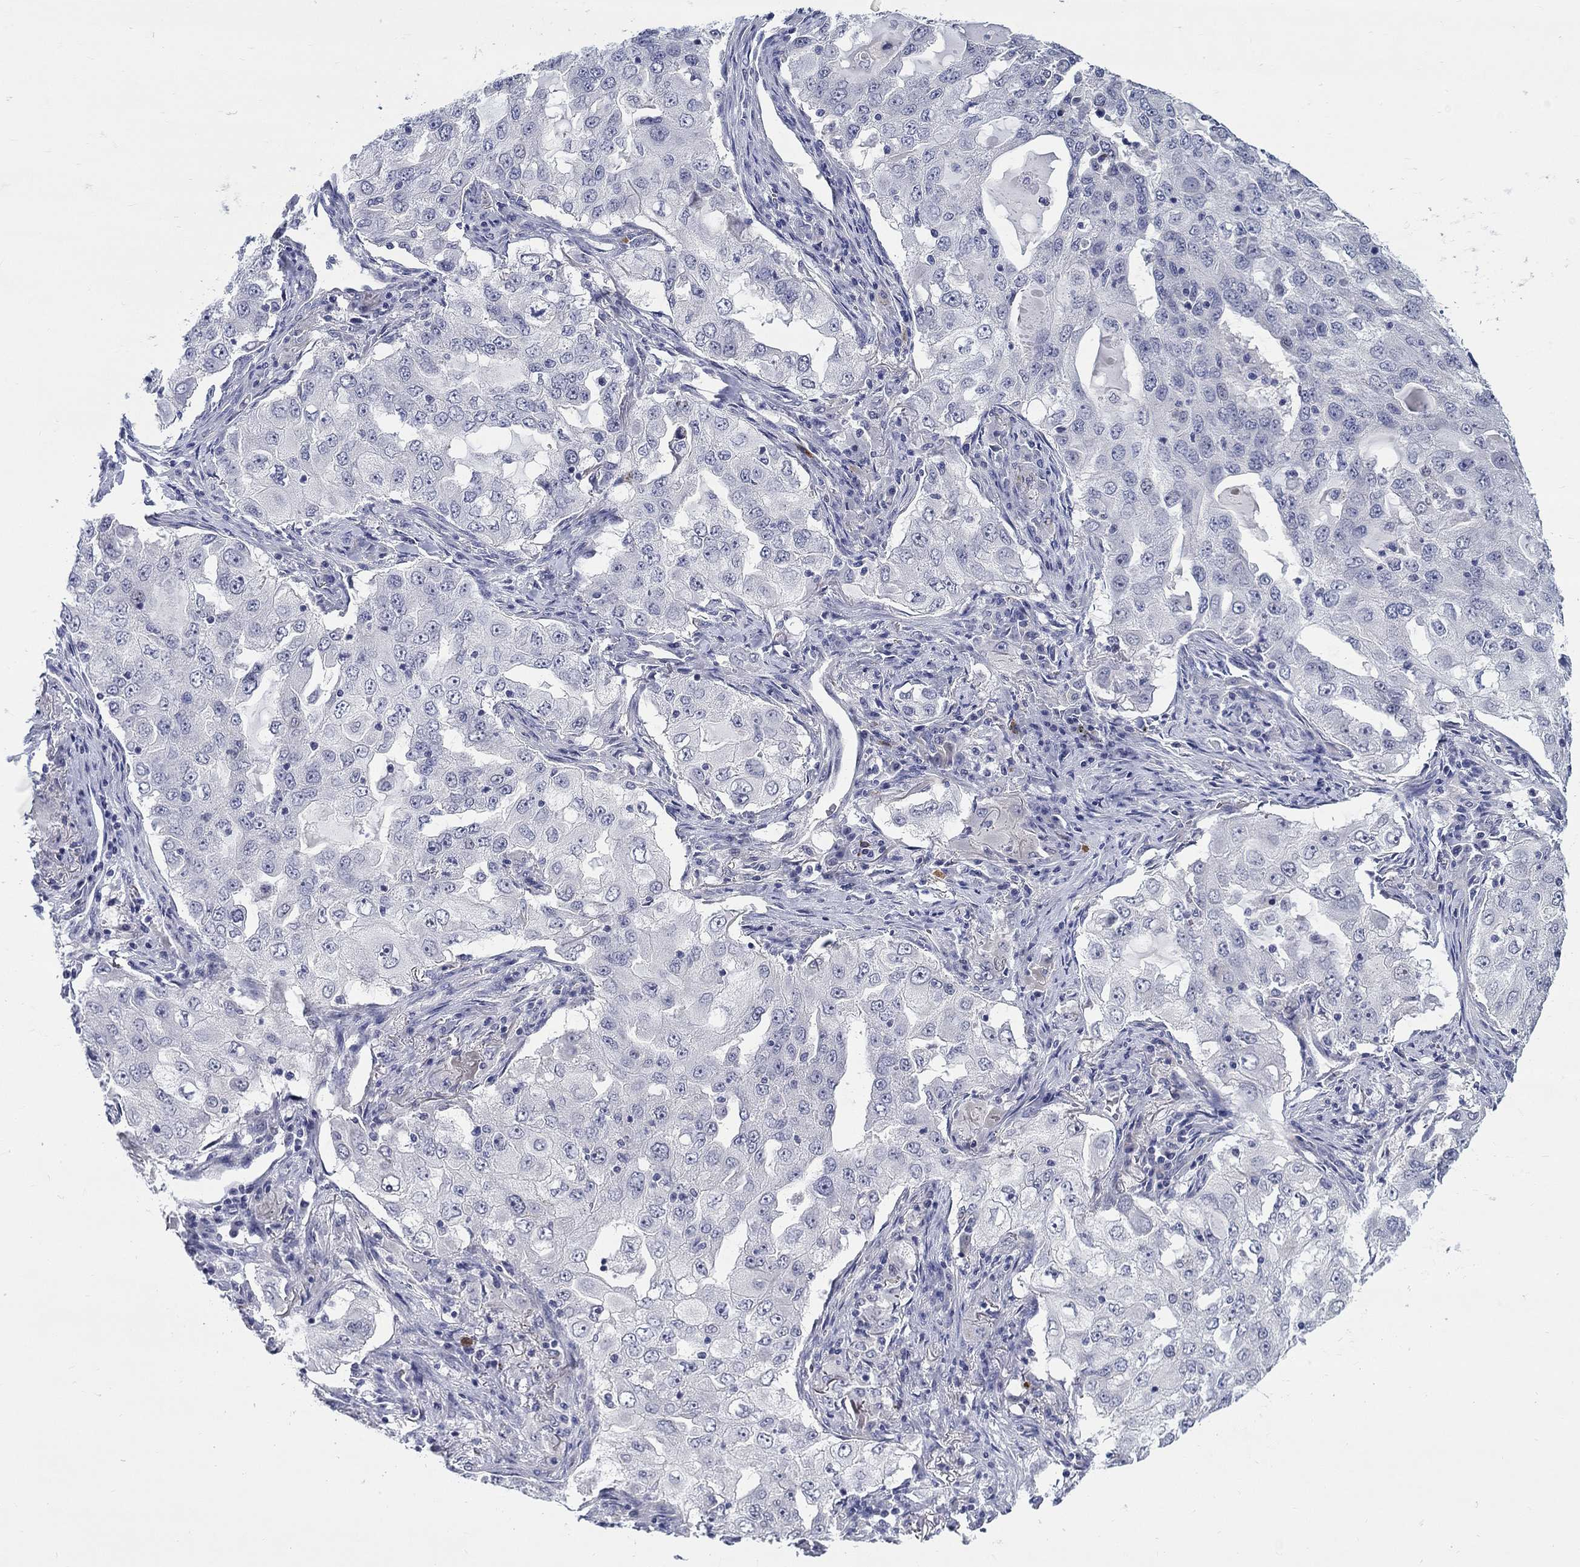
{"staining": {"intensity": "negative", "quantity": "none", "location": "none"}, "tissue": "lung cancer", "cell_type": "Tumor cells", "image_type": "cancer", "snomed": [{"axis": "morphology", "description": "Adenocarcinoma, NOS"}, {"axis": "topography", "description": "Lung"}], "caption": "IHC micrograph of neoplastic tissue: lung cancer (adenocarcinoma) stained with DAB (3,3'-diaminobenzidine) displays no significant protein expression in tumor cells. (DAB (3,3'-diaminobenzidine) immunohistochemistry (IHC) with hematoxylin counter stain).", "gene": "SMIM18", "patient": {"sex": "female", "age": 61}}